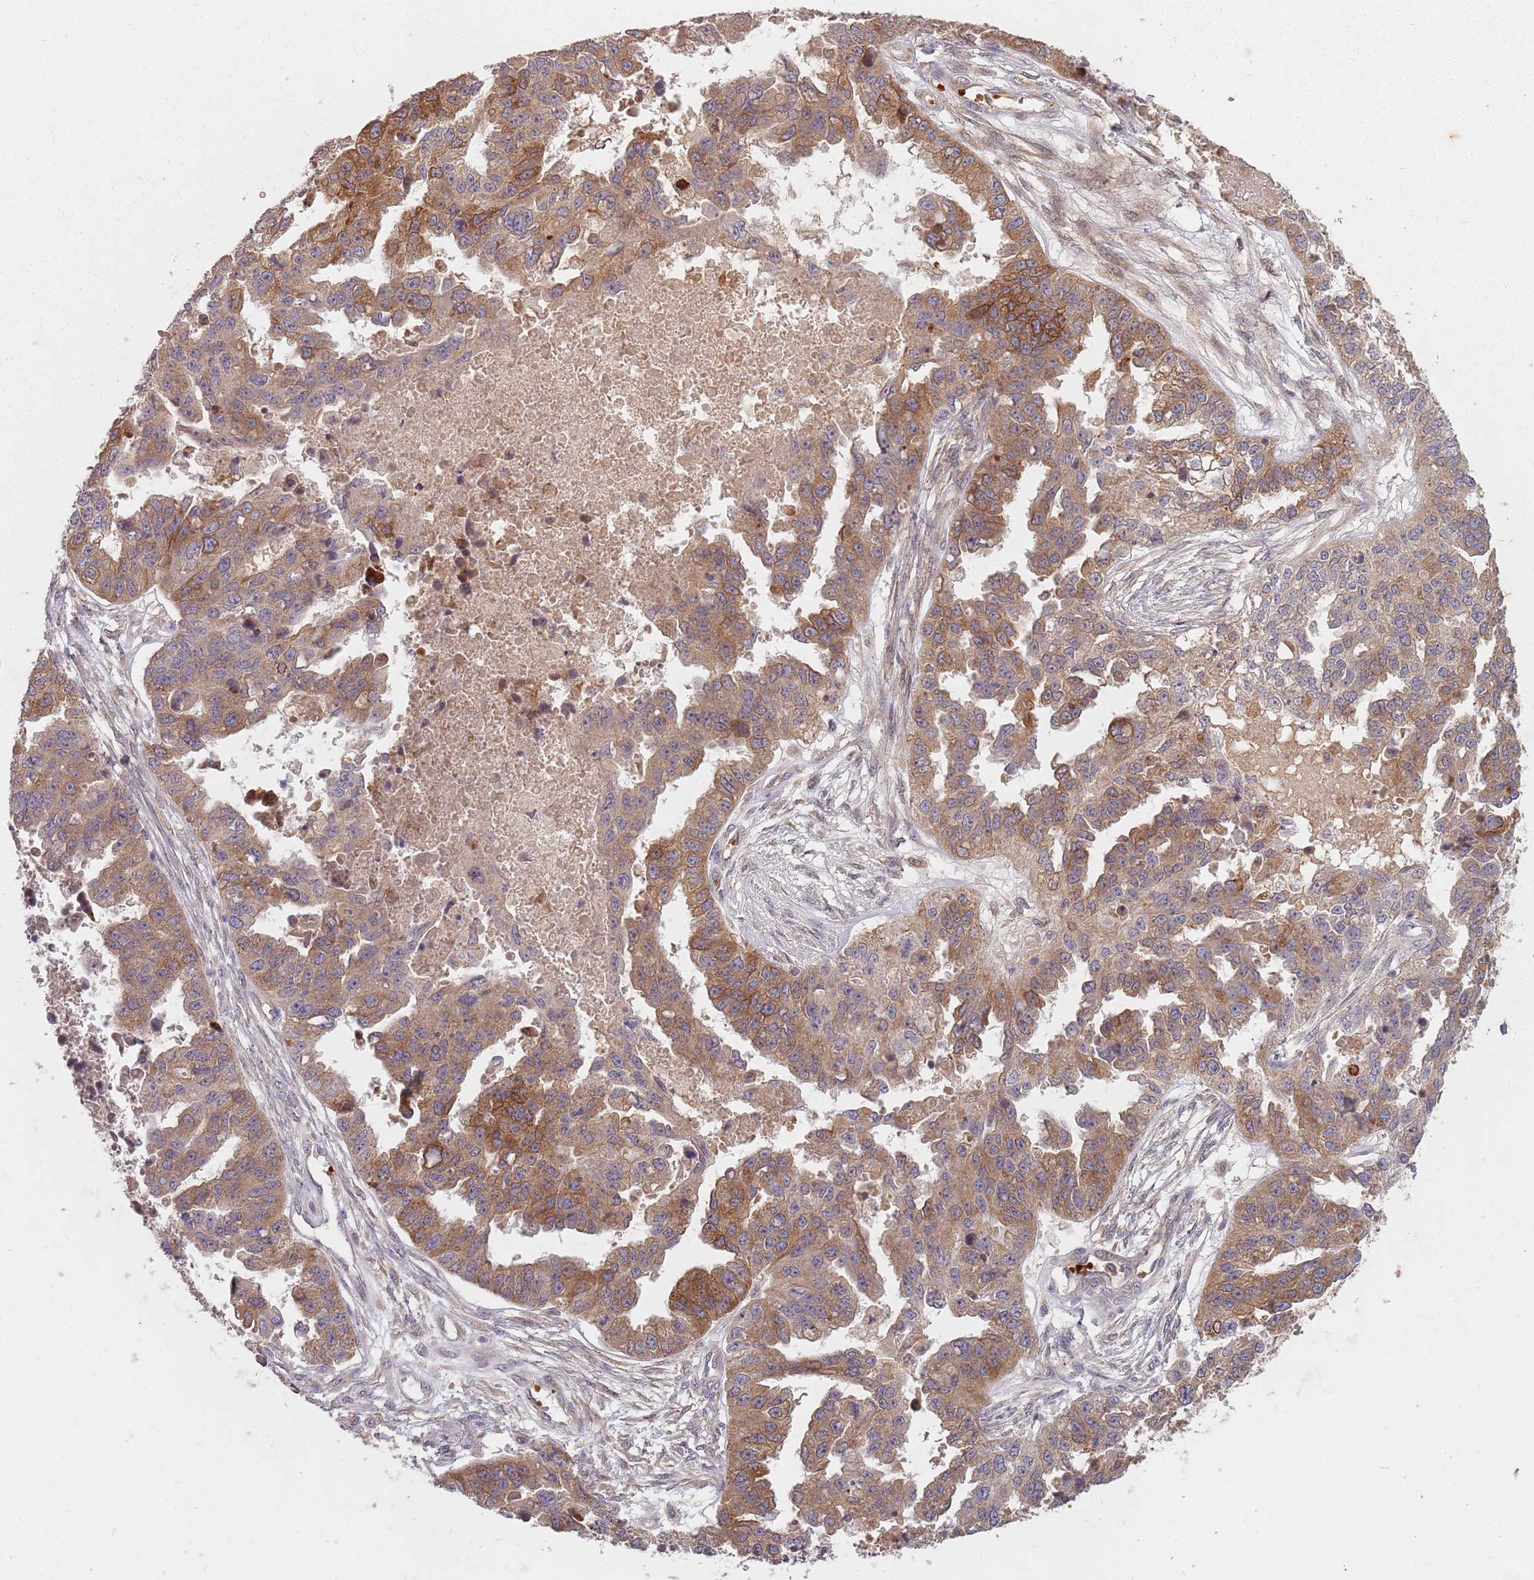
{"staining": {"intensity": "moderate", "quantity": ">75%", "location": "cytoplasmic/membranous"}, "tissue": "ovarian cancer", "cell_type": "Tumor cells", "image_type": "cancer", "snomed": [{"axis": "morphology", "description": "Cystadenocarcinoma, serous, NOS"}, {"axis": "topography", "description": "Ovary"}], "caption": "Protein staining of ovarian cancer (serous cystadenocarcinoma) tissue exhibits moderate cytoplasmic/membranous positivity in approximately >75% of tumor cells.", "gene": "GPR180", "patient": {"sex": "female", "age": 58}}